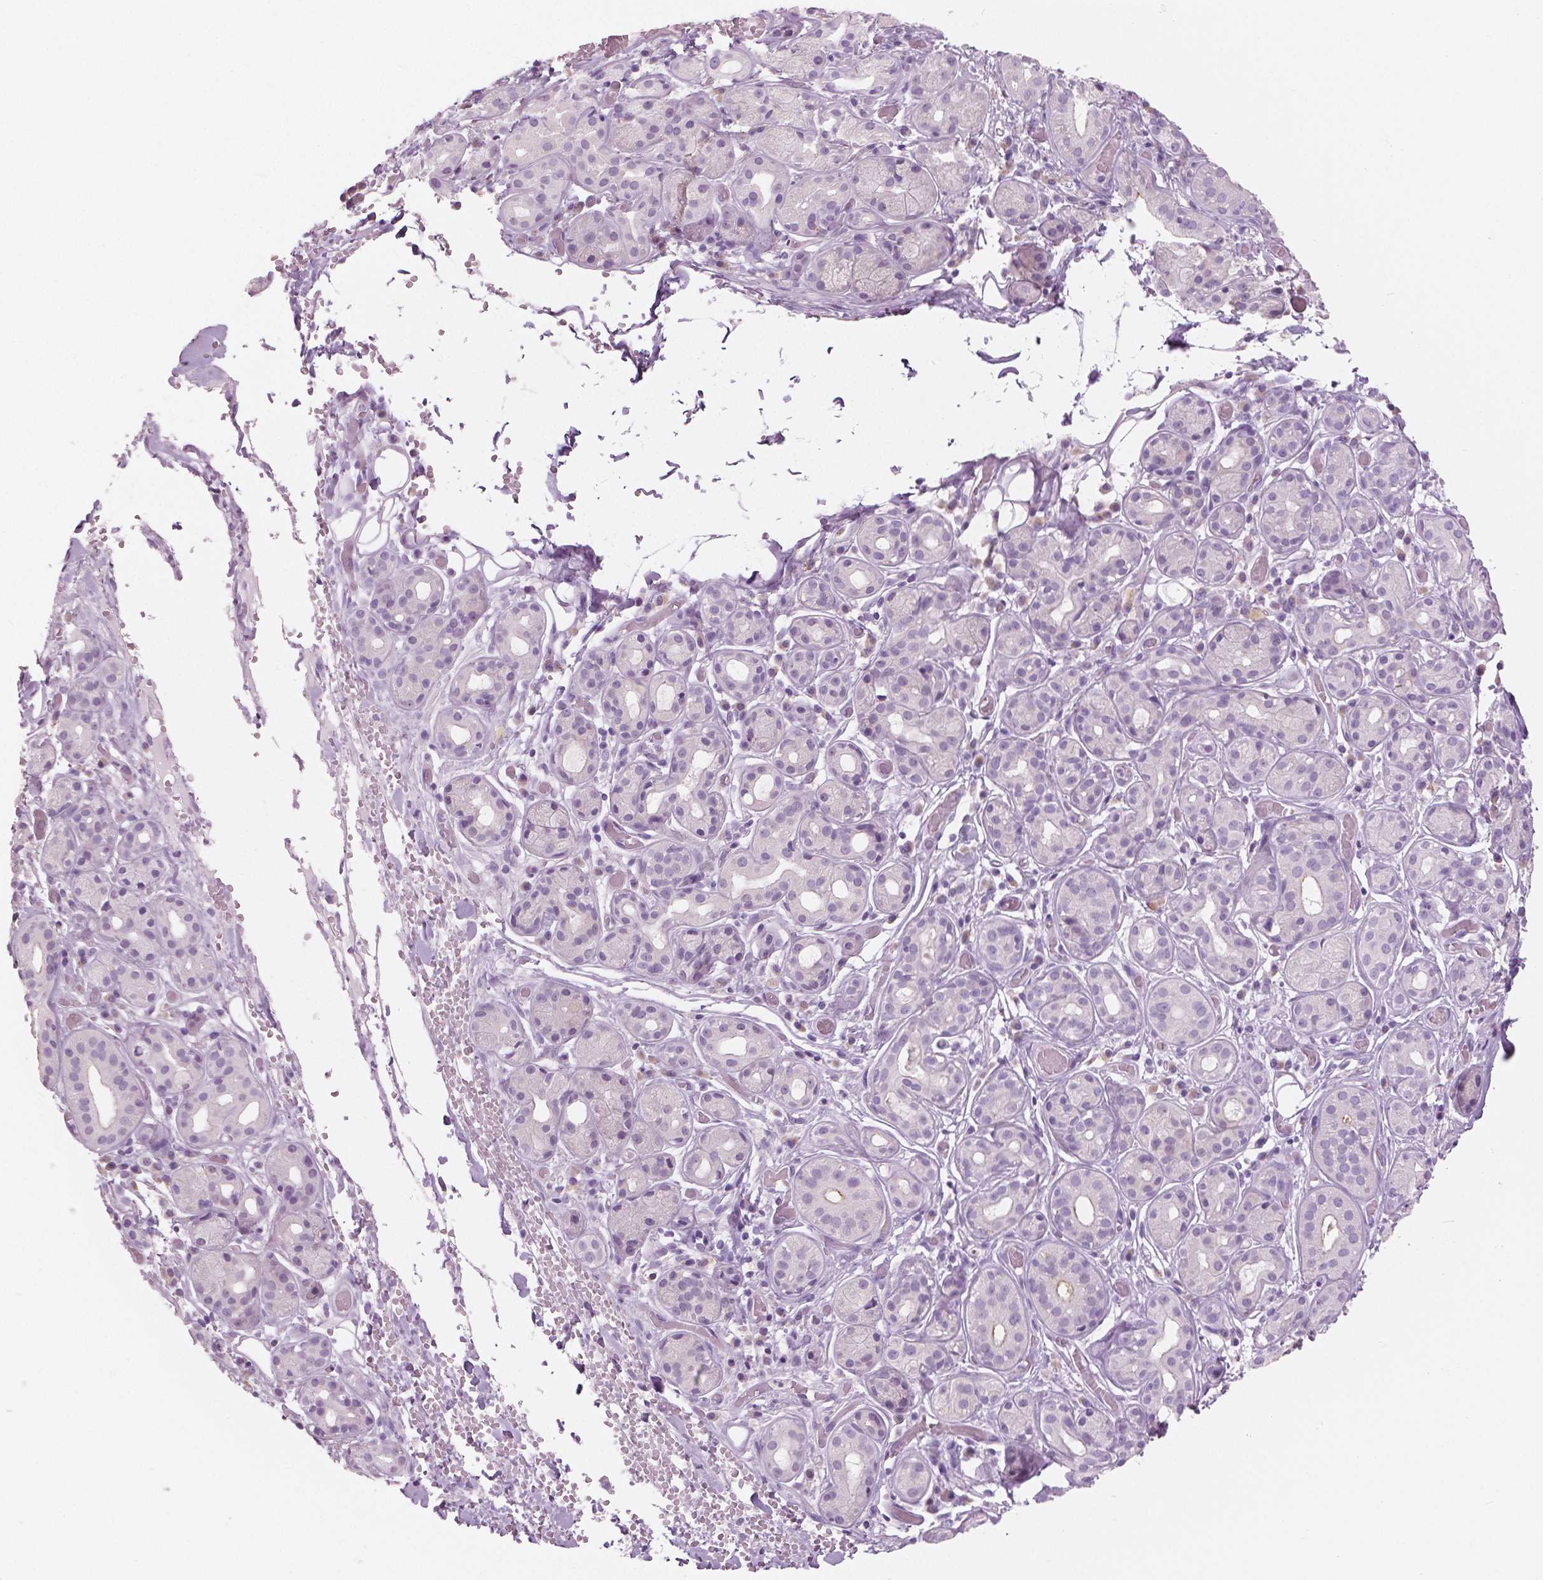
{"staining": {"intensity": "weak", "quantity": "<25%", "location": "nuclear"}, "tissue": "salivary gland", "cell_type": "Glandular cells", "image_type": "normal", "snomed": [{"axis": "morphology", "description": "Normal tissue, NOS"}, {"axis": "topography", "description": "Salivary gland"}, {"axis": "topography", "description": "Peripheral nerve tissue"}], "caption": "There is no significant positivity in glandular cells of salivary gland.", "gene": "A4GNT", "patient": {"sex": "male", "age": 71}}